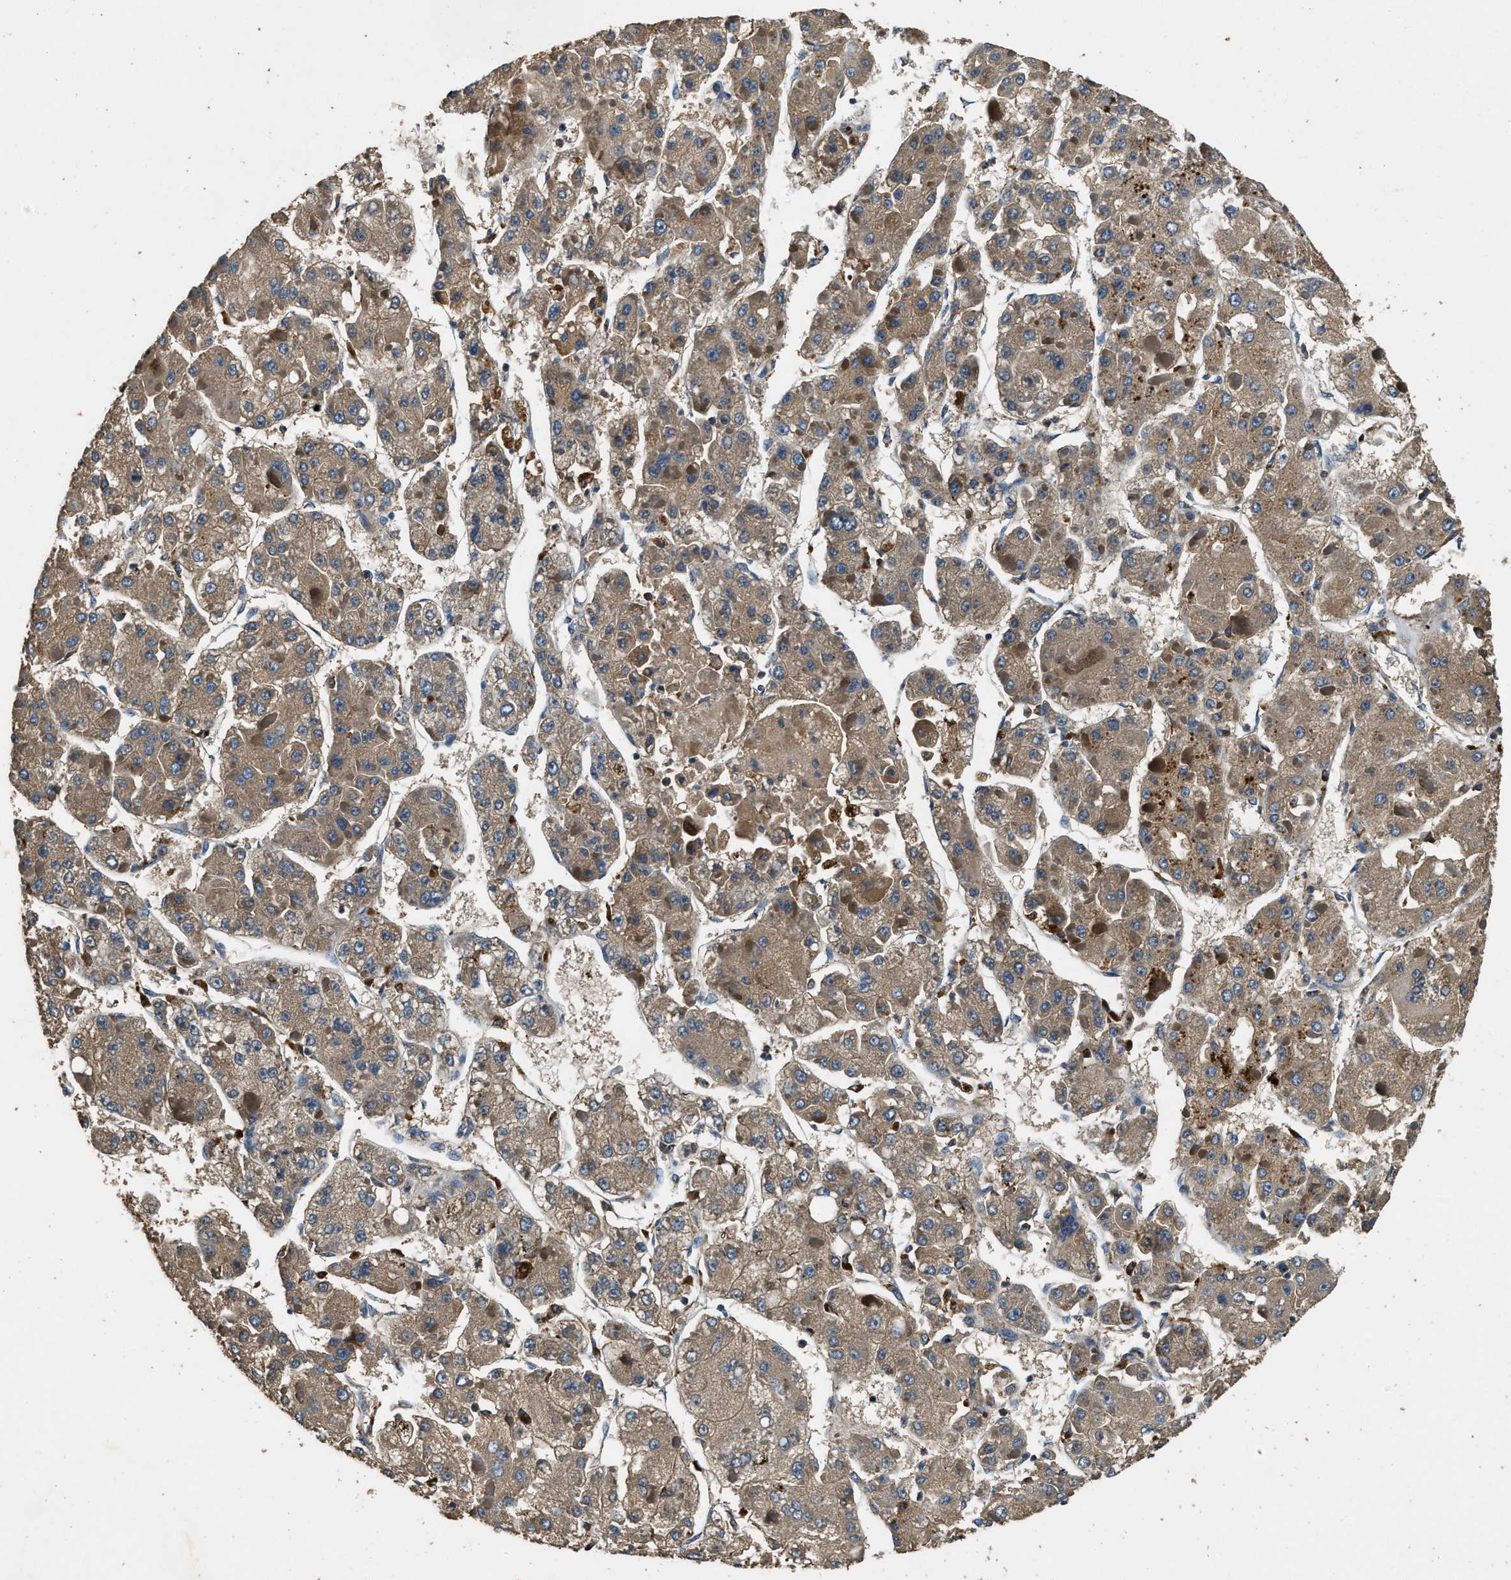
{"staining": {"intensity": "moderate", "quantity": ">75%", "location": "cytoplasmic/membranous"}, "tissue": "liver cancer", "cell_type": "Tumor cells", "image_type": "cancer", "snomed": [{"axis": "morphology", "description": "Carcinoma, Hepatocellular, NOS"}, {"axis": "topography", "description": "Liver"}], "caption": "Moderate cytoplasmic/membranous protein expression is appreciated in about >75% of tumor cells in liver cancer (hepatocellular carcinoma).", "gene": "BLOC1S1", "patient": {"sex": "female", "age": 73}}